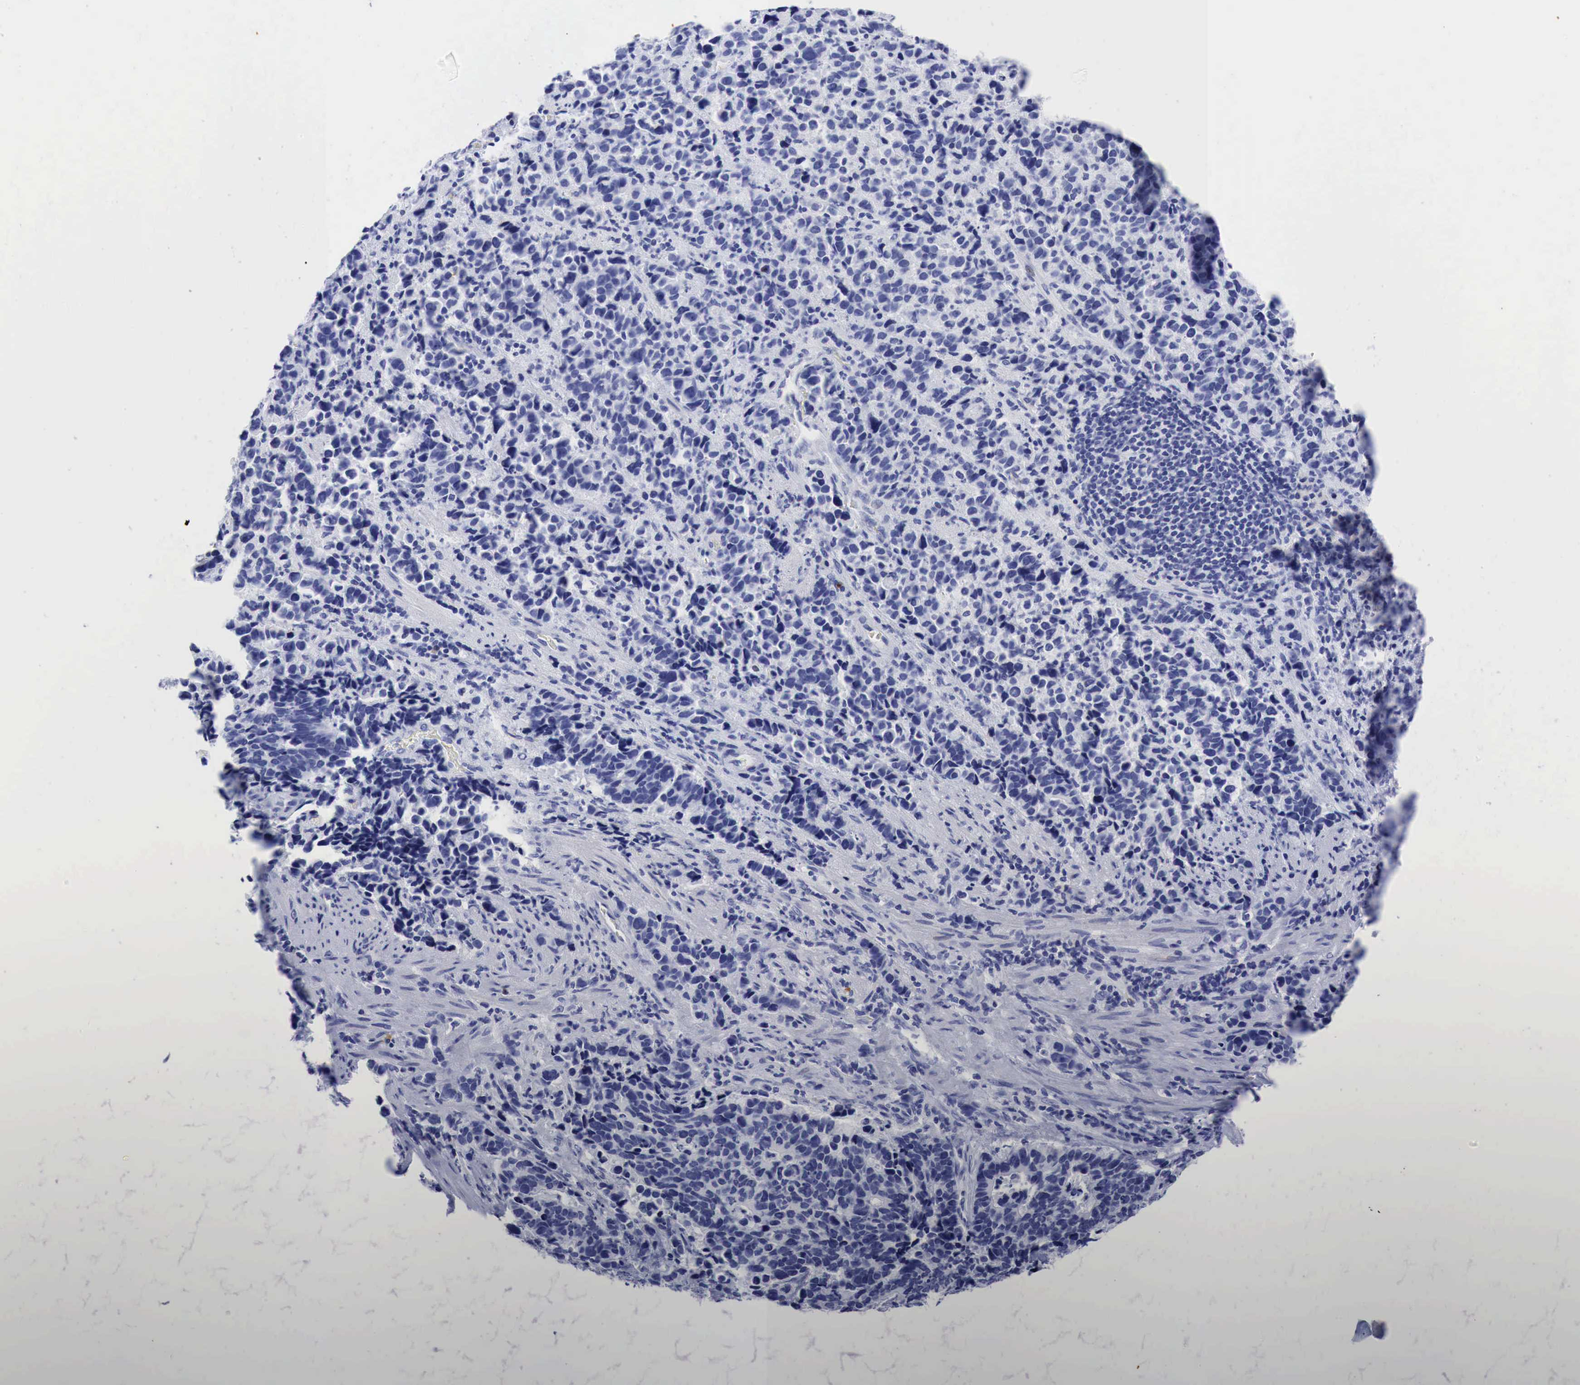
{"staining": {"intensity": "negative", "quantity": "none", "location": "none"}, "tissue": "stomach cancer", "cell_type": "Tumor cells", "image_type": "cancer", "snomed": [{"axis": "morphology", "description": "Adenocarcinoma, NOS"}, {"axis": "topography", "description": "Stomach, upper"}], "caption": "Immunohistochemistry micrograph of neoplastic tissue: stomach adenocarcinoma stained with DAB reveals no significant protein staining in tumor cells.", "gene": "INHA", "patient": {"sex": "male", "age": 71}}